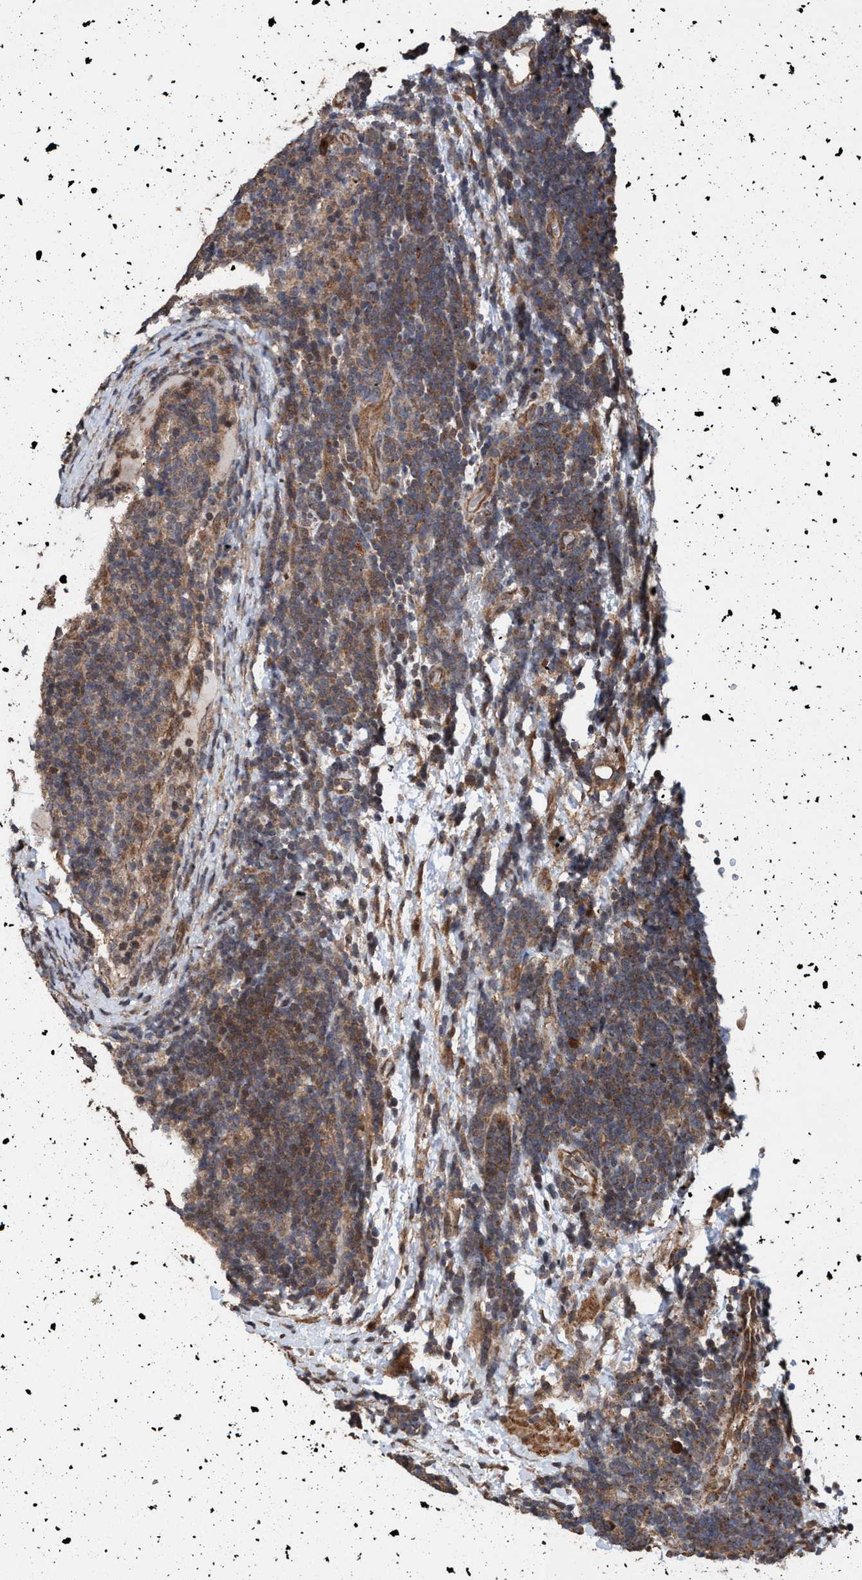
{"staining": {"intensity": "moderate", "quantity": ">75%", "location": "cytoplasmic/membranous,nuclear"}, "tissue": "lymphoma", "cell_type": "Tumor cells", "image_type": "cancer", "snomed": [{"axis": "morphology", "description": "Malignant lymphoma, non-Hodgkin's type, Low grade"}, {"axis": "topography", "description": "Lymph node"}], "caption": "Approximately >75% of tumor cells in human malignant lymphoma, non-Hodgkin's type (low-grade) exhibit moderate cytoplasmic/membranous and nuclear protein staining as visualized by brown immunohistochemical staining.", "gene": "TRPC7", "patient": {"sex": "male", "age": 83}}